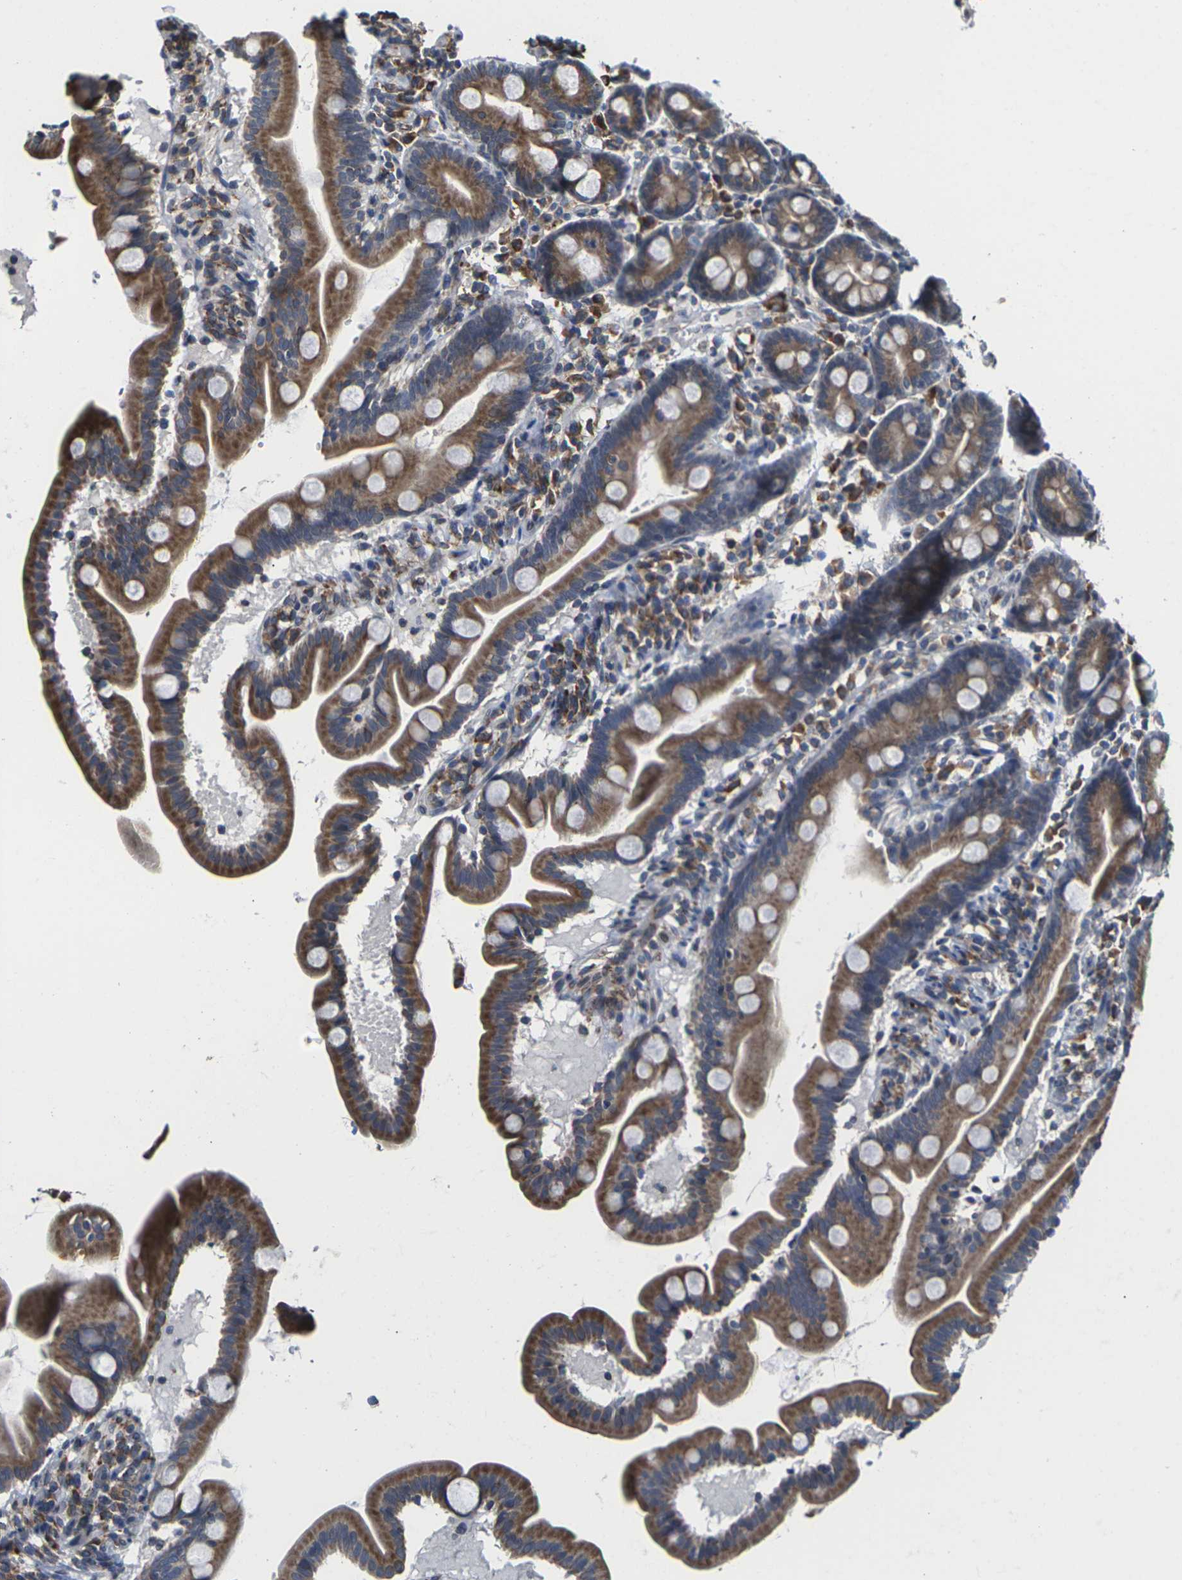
{"staining": {"intensity": "moderate", "quantity": ">75%", "location": "cytoplasmic/membranous"}, "tissue": "duodenum", "cell_type": "Glandular cells", "image_type": "normal", "snomed": [{"axis": "morphology", "description": "Normal tissue, NOS"}, {"axis": "topography", "description": "Duodenum"}], "caption": "Brown immunohistochemical staining in benign human duodenum shows moderate cytoplasmic/membranous positivity in about >75% of glandular cells.", "gene": "PDZK1IP1", "patient": {"sex": "male", "age": 54}}